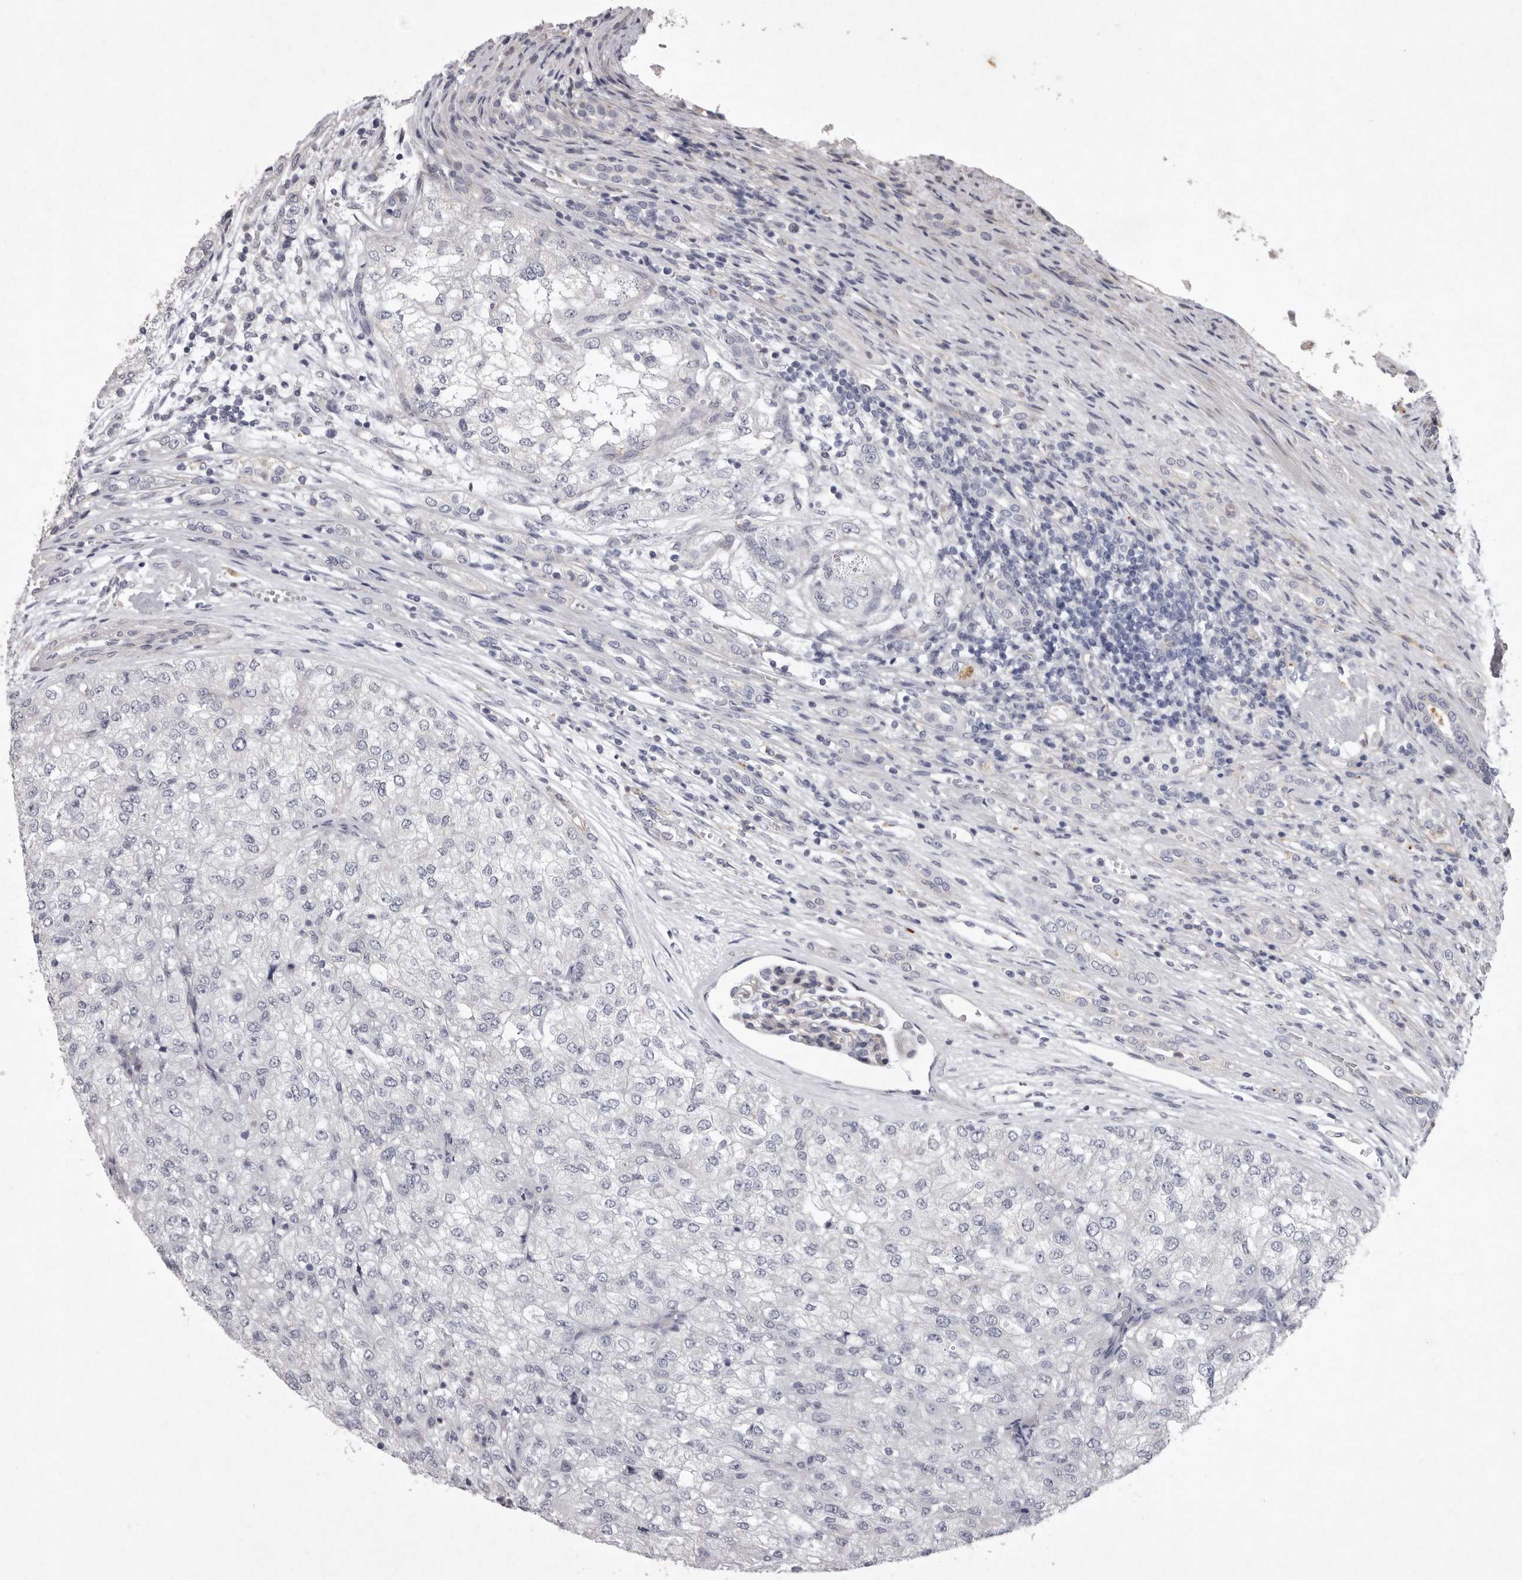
{"staining": {"intensity": "negative", "quantity": "none", "location": "none"}, "tissue": "renal cancer", "cell_type": "Tumor cells", "image_type": "cancer", "snomed": [{"axis": "morphology", "description": "Adenocarcinoma, NOS"}, {"axis": "topography", "description": "Kidney"}], "caption": "Immunohistochemistry (IHC) micrograph of neoplastic tissue: human renal adenocarcinoma stained with DAB (3,3'-diaminobenzidine) demonstrates no significant protein expression in tumor cells. The staining is performed using DAB brown chromogen with nuclei counter-stained in using hematoxylin.", "gene": "NKAIN4", "patient": {"sex": "female", "age": 54}}